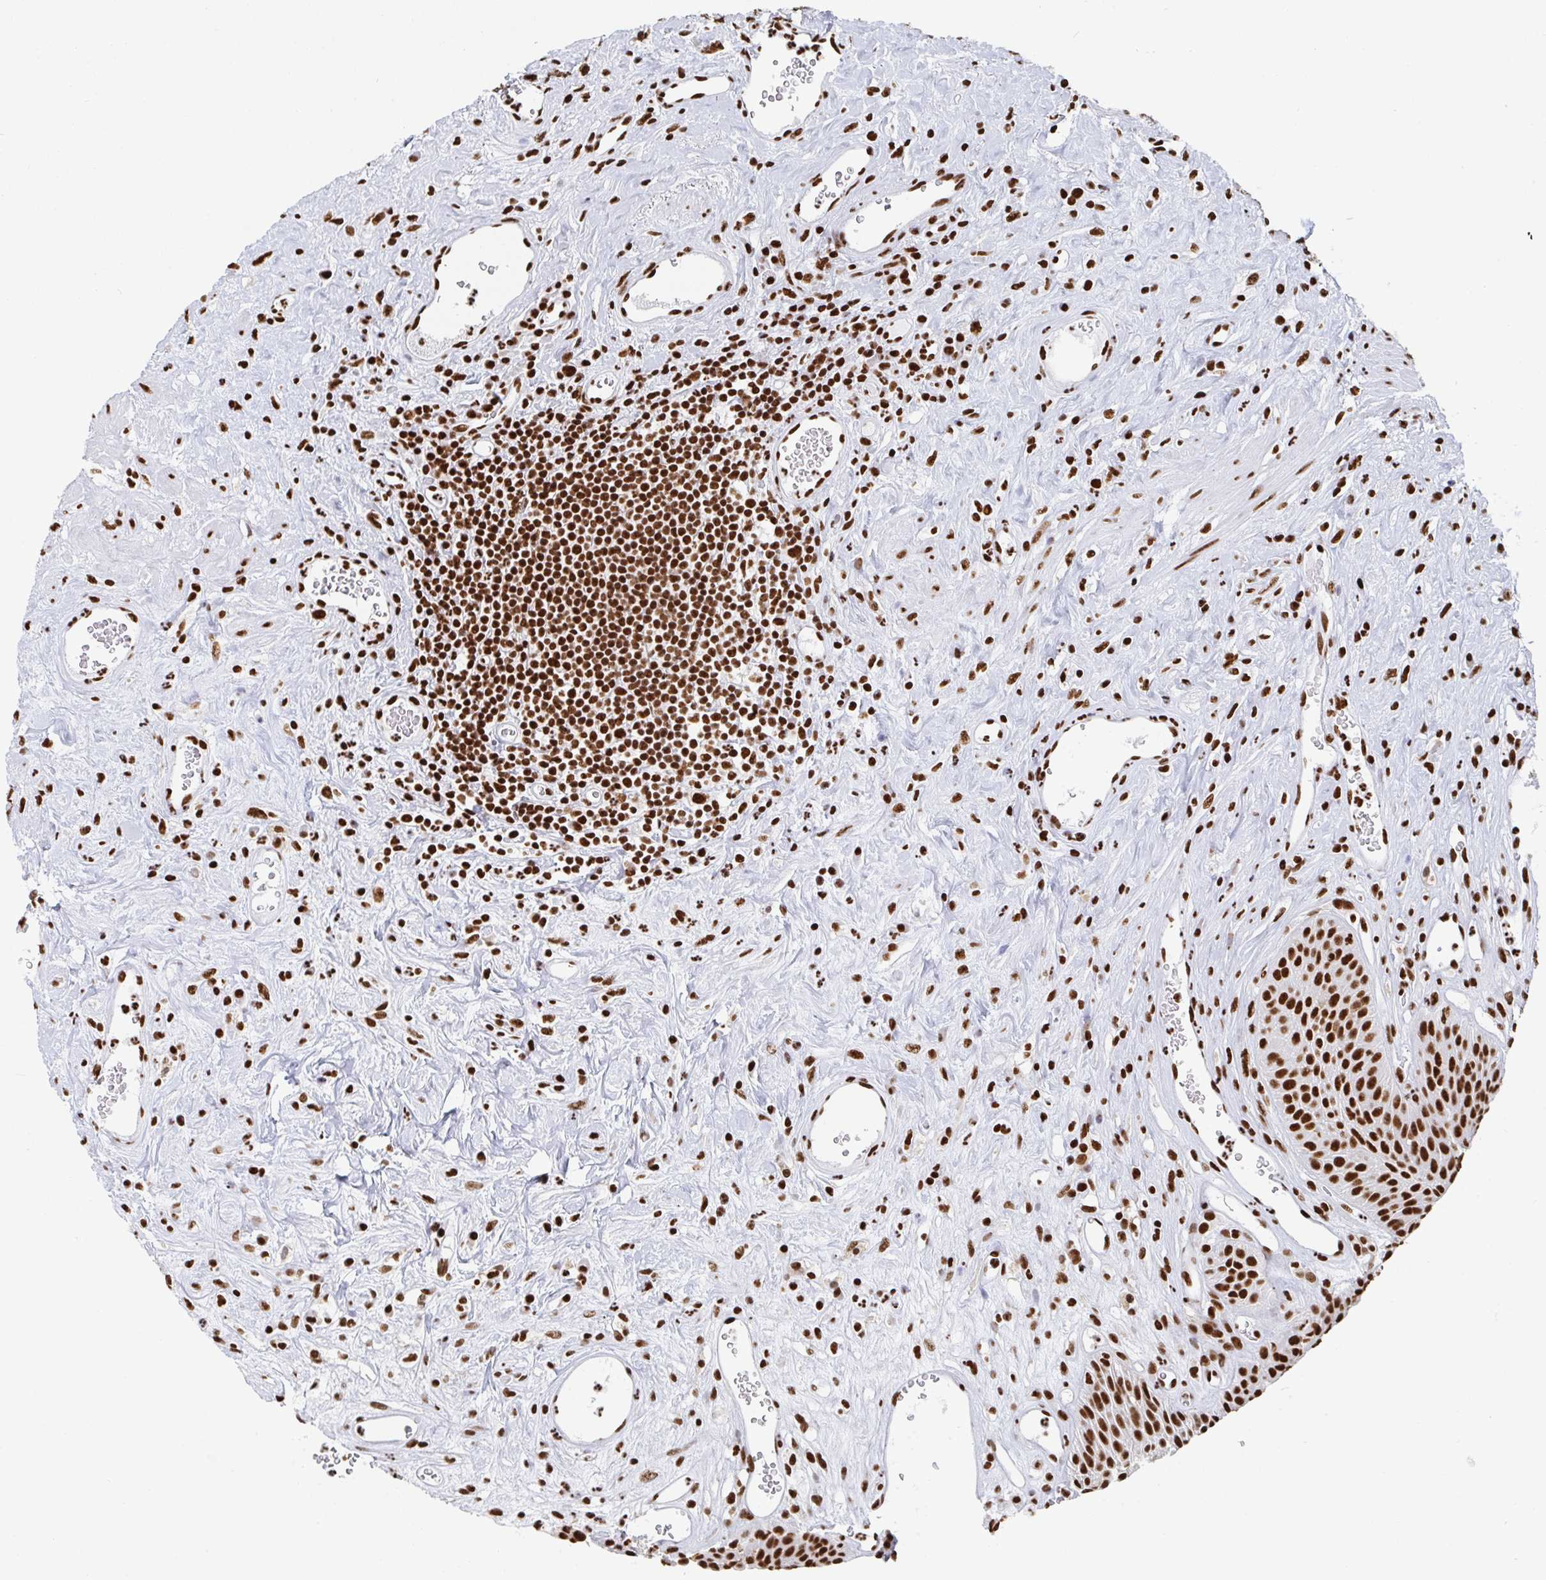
{"staining": {"intensity": "strong", "quantity": ">75%", "location": "nuclear"}, "tissue": "urinary bladder", "cell_type": "Urothelial cells", "image_type": "normal", "snomed": [{"axis": "morphology", "description": "Normal tissue, NOS"}, {"axis": "topography", "description": "Urinary bladder"}], "caption": "A brown stain highlights strong nuclear staining of a protein in urothelial cells of normal urinary bladder. (IHC, brightfield microscopy, high magnification).", "gene": "EWSR1", "patient": {"sex": "female", "age": 56}}